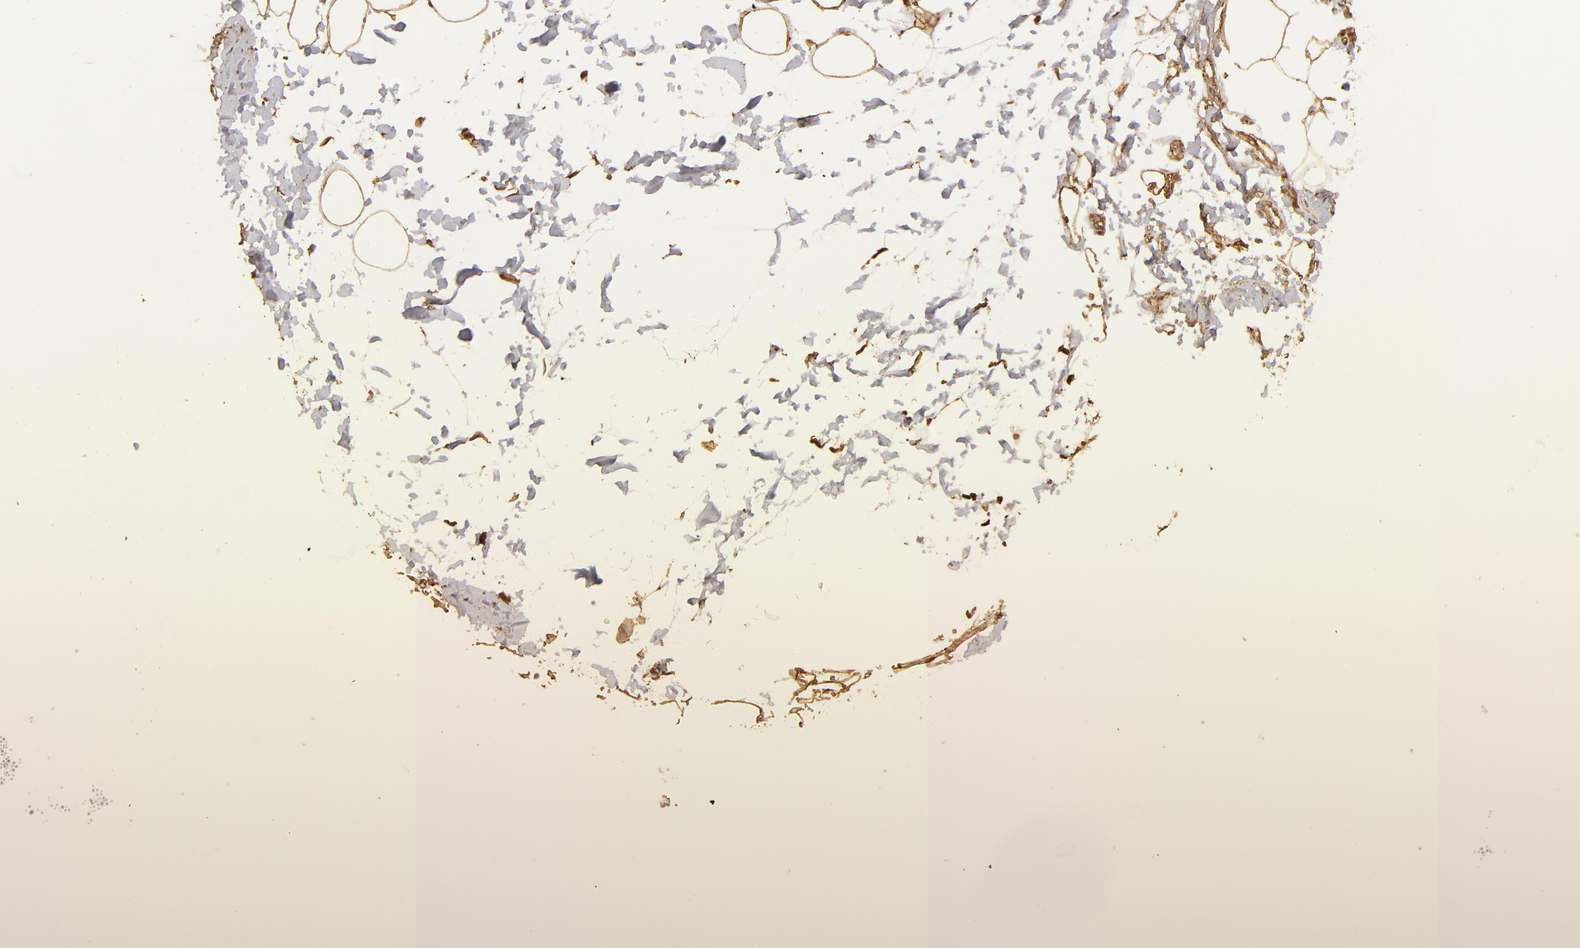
{"staining": {"intensity": "strong", "quantity": ">75%", "location": "cytoplasmic/membranous"}, "tissue": "adipose tissue", "cell_type": "Adipocytes", "image_type": "normal", "snomed": [{"axis": "morphology", "description": "Normal tissue, NOS"}, {"axis": "morphology", "description": "Fibrosis, NOS"}, {"axis": "topography", "description": "Breast"}], "caption": "About >75% of adipocytes in unremarkable adipose tissue show strong cytoplasmic/membranous protein staining as visualized by brown immunohistochemical staining.", "gene": "HSPB6", "patient": {"sex": "female", "age": 24}}